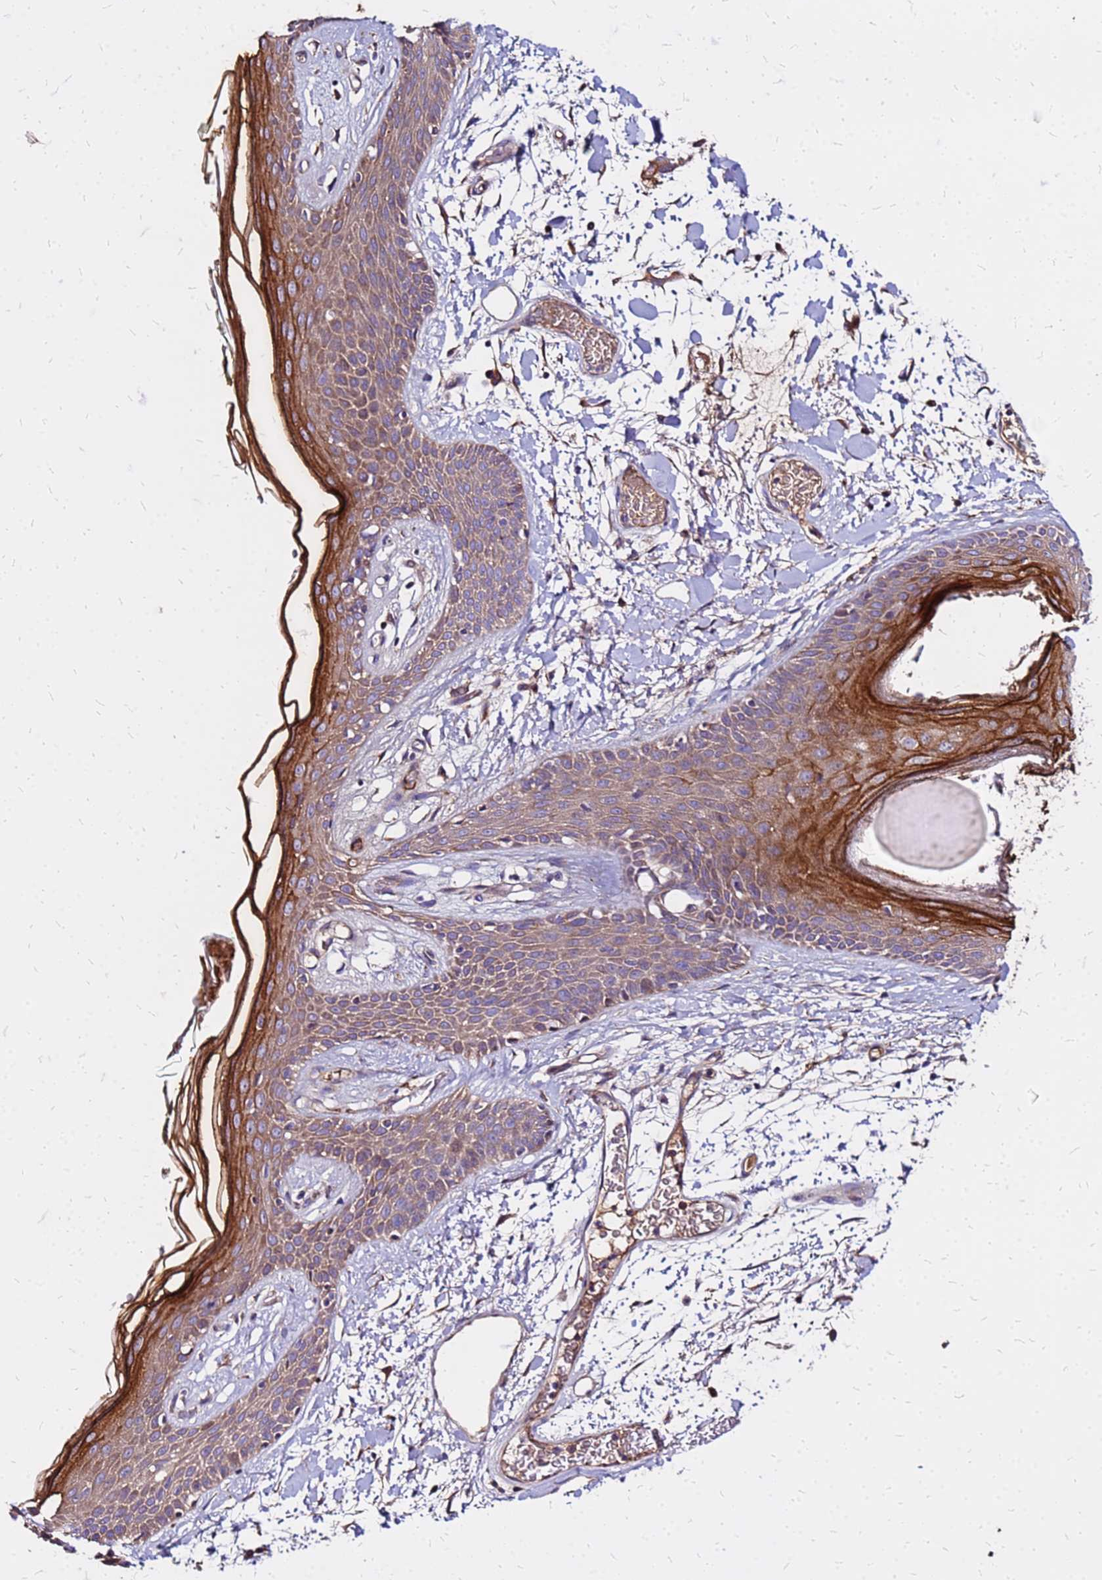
{"staining": {"intensity": "moderate", "quantity": ">75%", "location": "cytoplasmic/membranous"}, "tissue": "skin", "cell_type": "Fibroblasts", "image_type": "normal", "snomed": [{"axis": "morphology", "description": "Normal tissue, NOS"}, {"axis": "topography", "description": "Skin"}], "caption": "An immunohistochemistry photomicrograph of benign tissue is shown. Protein staining in brown labels moderate cytoplasmic/membranous positivity in skin within fibroblasts.", "gene": "VMO1", "patient": {"sex": "male", "age": 79}}